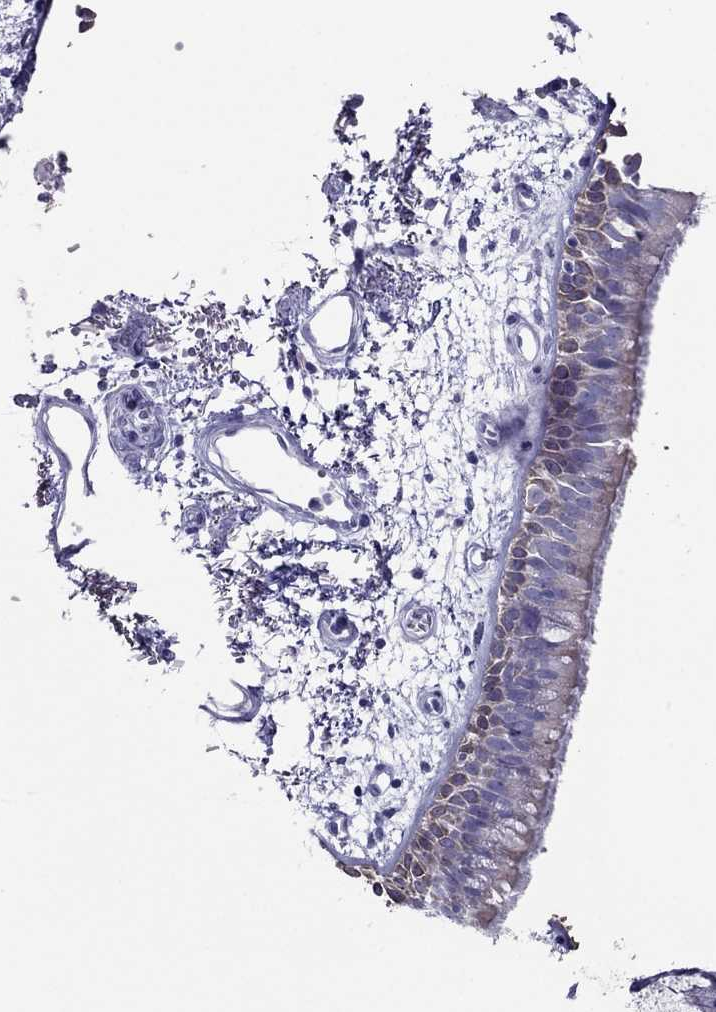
{"staining": {"intensity": "negative", "quantity": "none", "location": "none"}, "tissue": "bronchus", "cell_type": "Respiratory epithelial cells", "image_type": "normal", "snomed": [{"axis": "morphology", "description": "Normal tissue, NOS"}, {"axis": "morphology", "description": "Squamous cell carcinoma, NOS"}, {"axis": "topography", "description": "Cartilage tissue"}, {"axis": "topography", "description": "Bronchus"}, {"axis": "topography", "description": "Lung"}], "caption": "The immunohistochemistry (IHC) image has no significant expression in respiratory epithelial cells of bronchus.", "gene": "MAEL", "patient": {"sex": "male", "age": 66}}